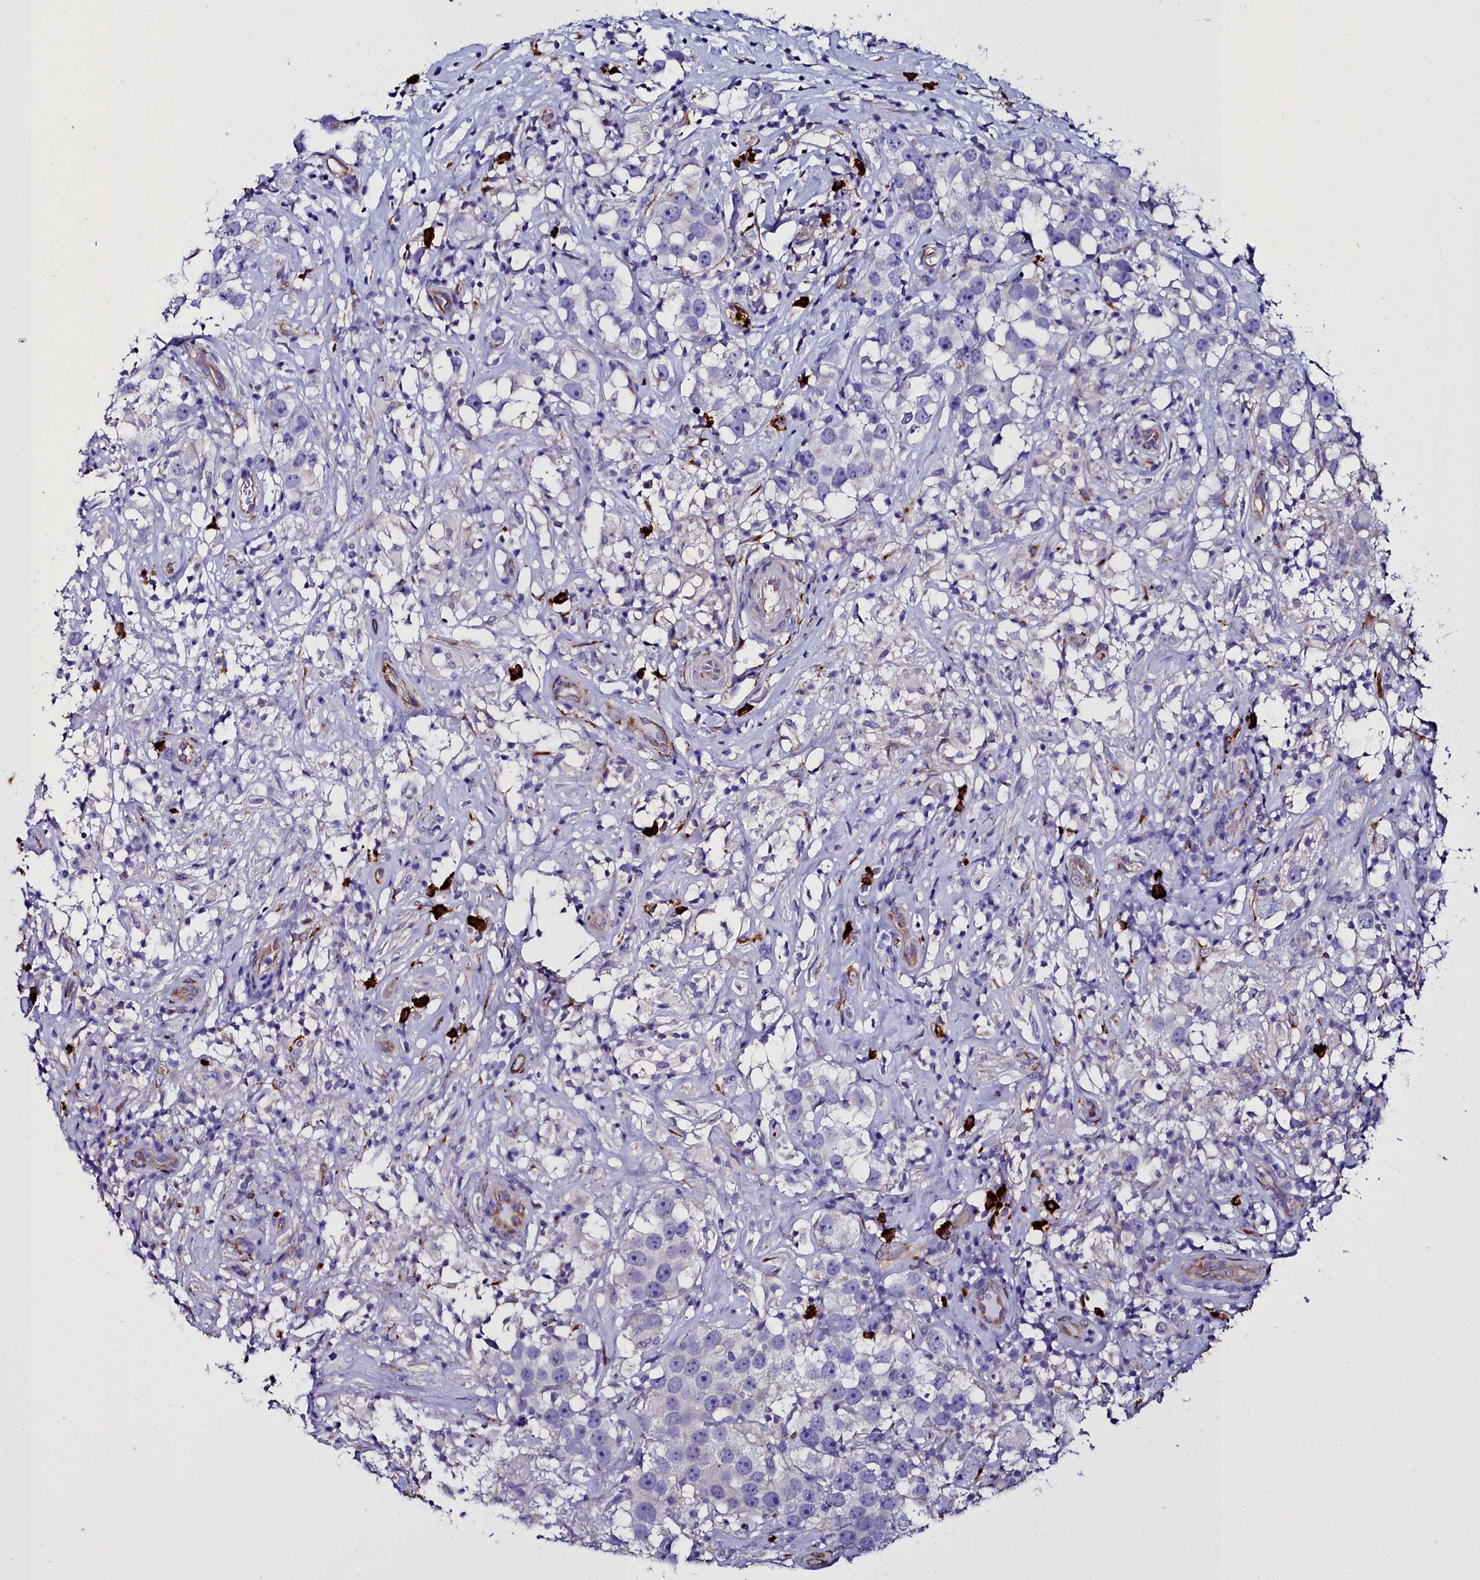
{"staining": {"intensity": "negative", "quantity": "none", "location": "none"}, "tissue": "testis cancer", "cell_type": "Tumor cells", "image_type": "cancer", "snomed": [{"axis": "morphology", "description": "Seminoma, NOS"}, {"axis": "topography", "description": "Testis"}], "caption": "Tumor cells show no significant protein positivity in testis seminoma.", "gene": "TXNDC5", "patient": {"sex": "male", "age": 49}}